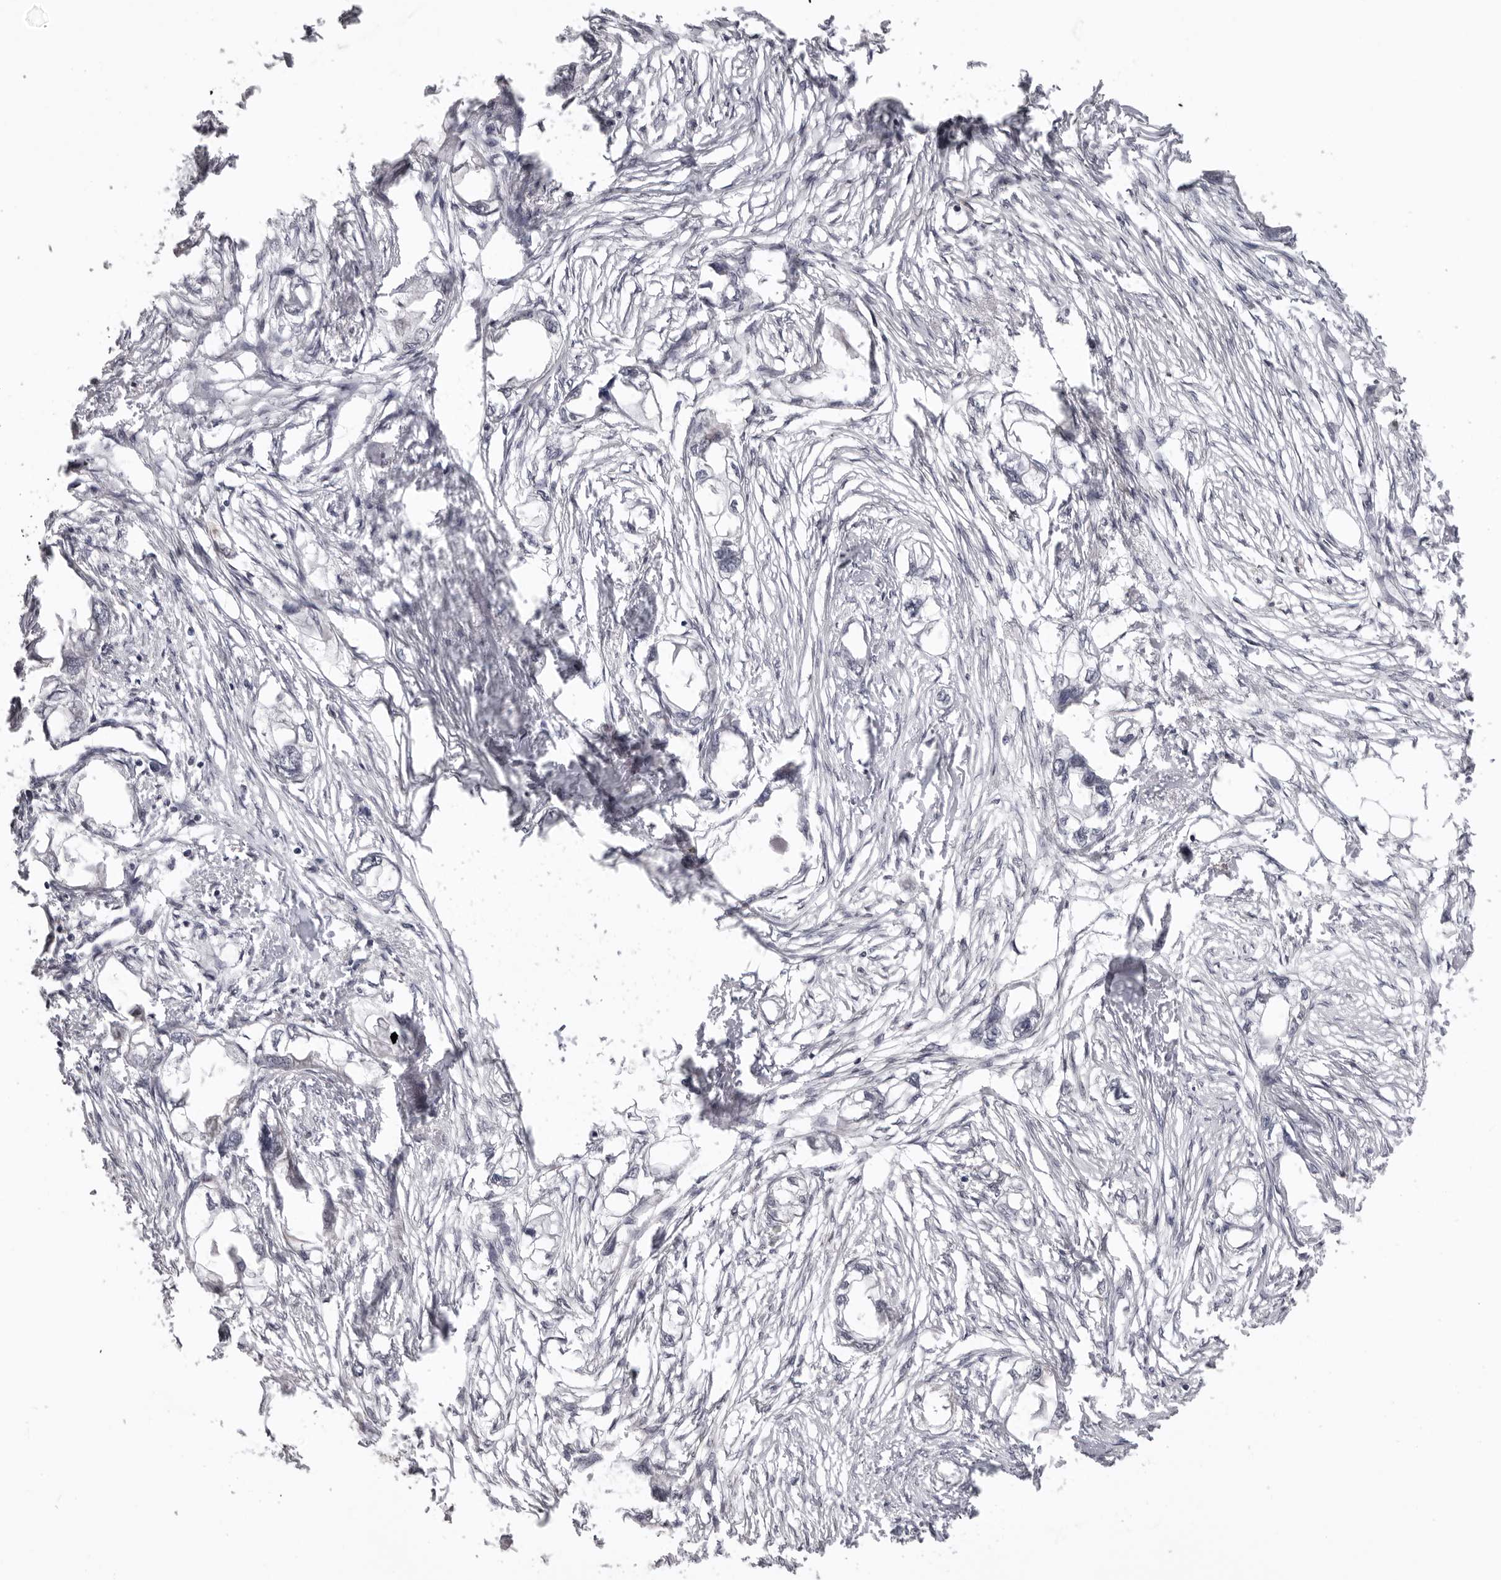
{"staining": {"intensity": "negative", "quantity": "none", "location": "none"}, "tissue": "endometrial cancer", "cell_type": "Tumor cells", "image_type": "cancer", "snomed": [{"axis": "morphology", "description": "Adenocarcinoma, NOS"}, {"axis": "morphology", "description": "Adenocarcinoma, metastatic, NOS"}, {"axis": "topography", "description": "Adipose tissue"}, {"axis": "topography", "description": "Endometrium"}], "caption": "Endometrial adenocarcinoma was stained to show a protein in brown. There is no significant expression in tumor cells.", "gene": "MRPS15", "patient": {"sex": "female", "age": 67}}